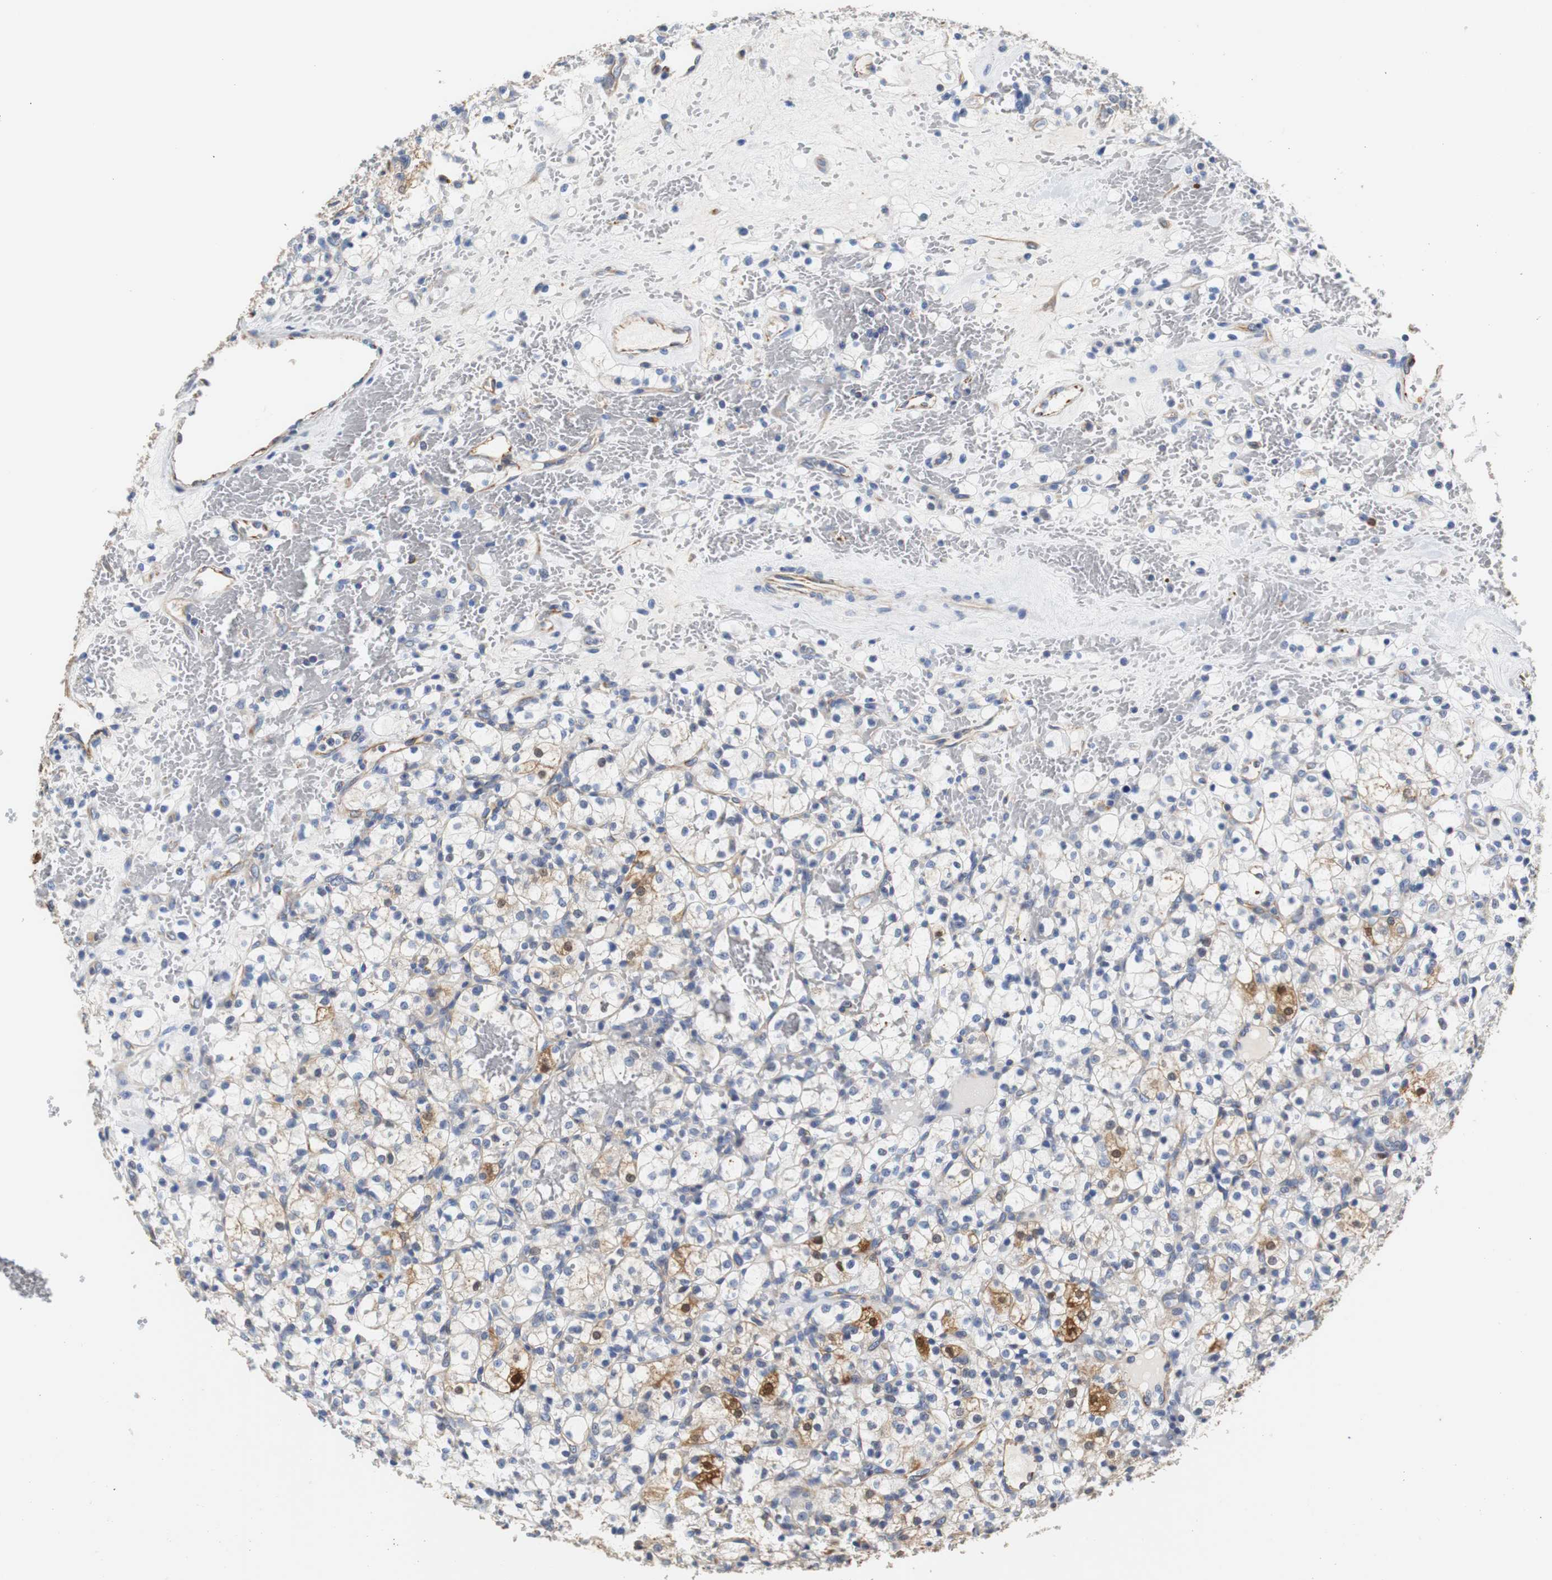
{"staining": {"intensity": "moderate", "quantity": "<25%", "location": "cytoplasmic/membranous,nuclear"}, "tissue": "renal cancer", "cell_type": "Tumor cells", "image_type": "cancer", "snomed": [{"axis": "morphology", "description": "Adenocarcinoma, NOS"}, {"axis": "topography", "description": "Kidney"}], "caption": "Immunohistochemical staining of renal cancer (adenocarcinoma) exhibits low levels of moderate cytoplasmic/membranous and nuclear protein positivity in about <25% of tumor cells.", "gene": "PCK1", "patient": {"sex": "female", "age": 60}}